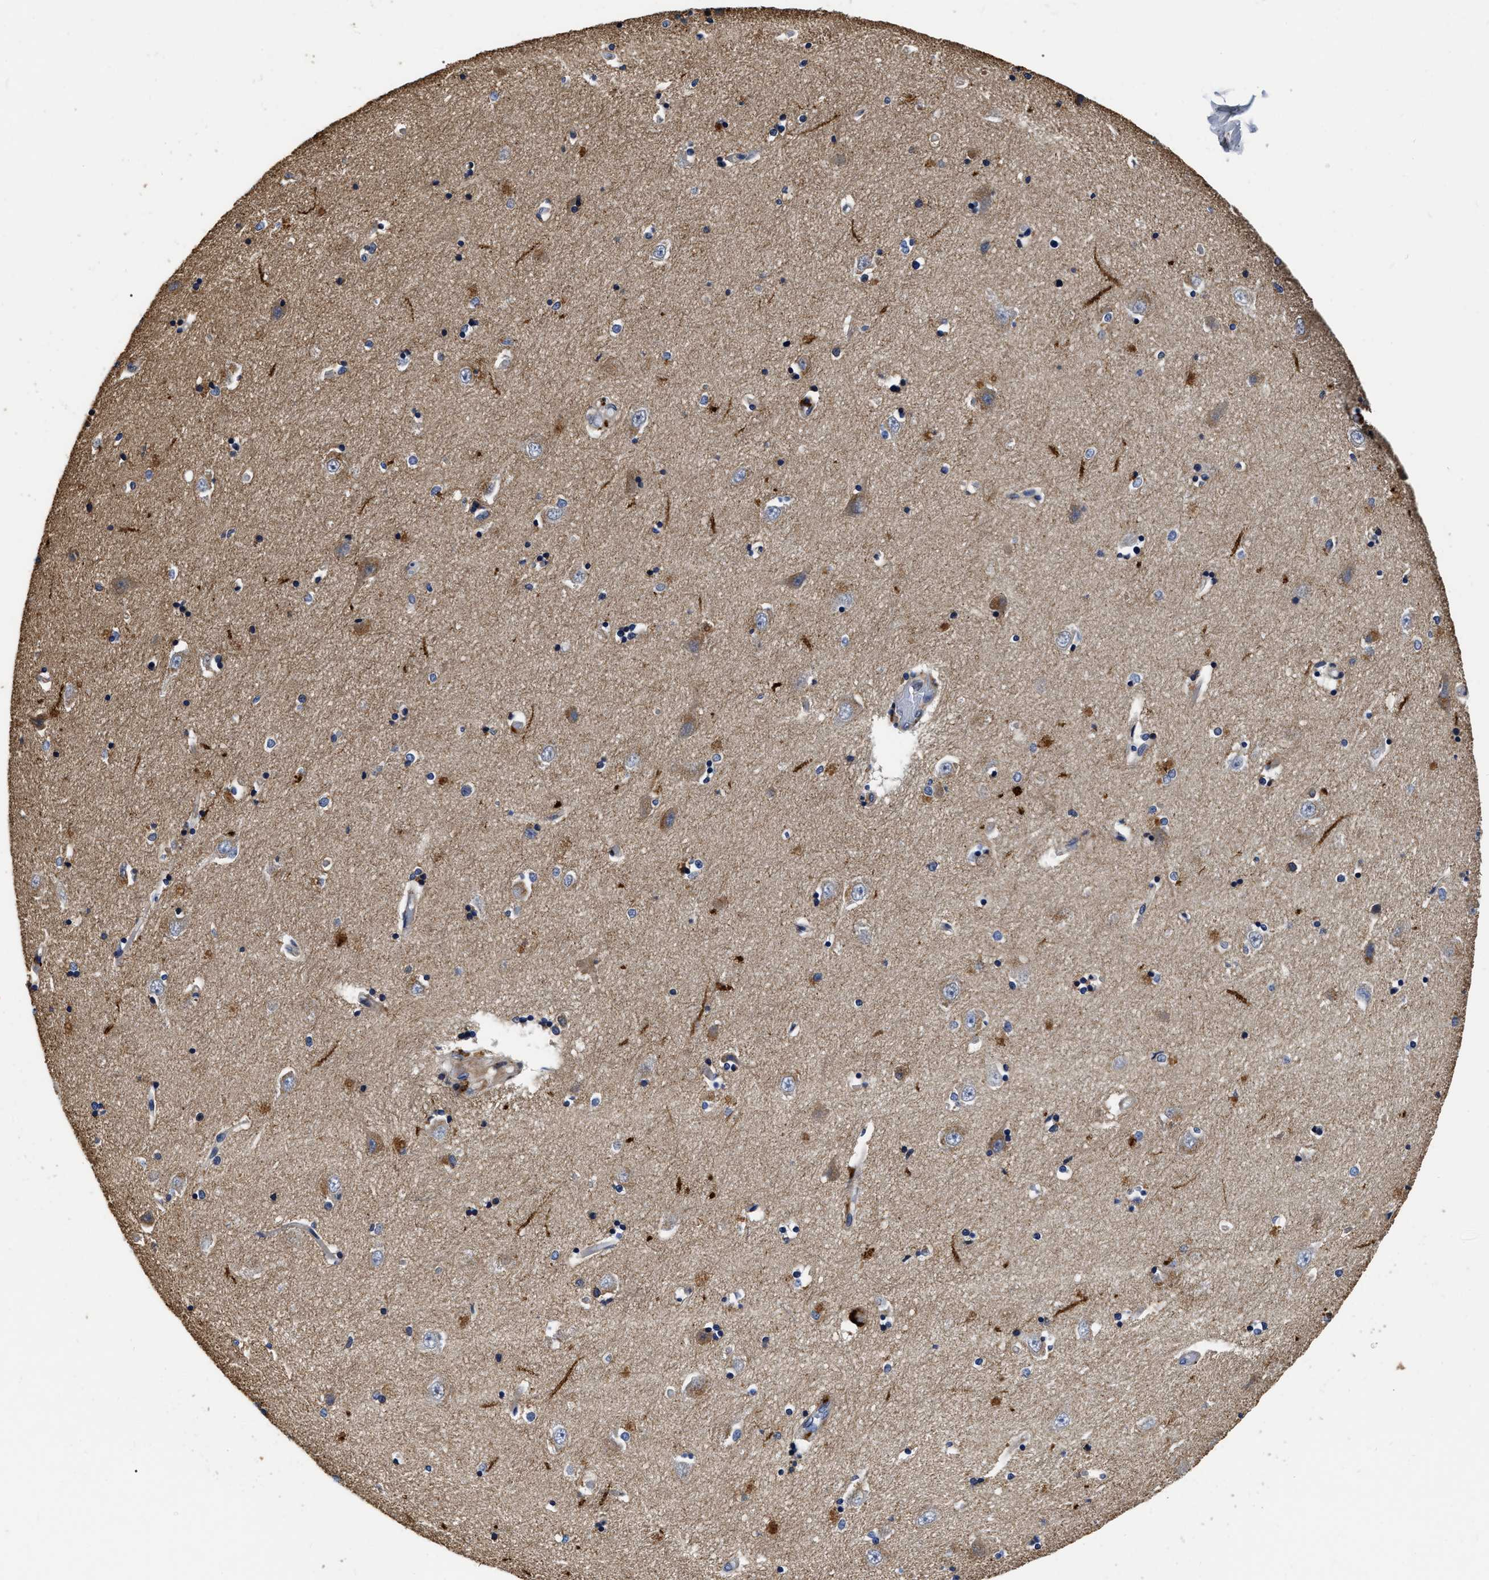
{"staining": {"intensity": "weak", "quantity": "<25%", "location": "cytoplasmic/membranous"}, "tissue": "hippocampus", "cell_type": "Glial cells", "image_type": "normal", "snomed": [{"axis": "morphology", "description": "Normal tissue, NOS"}, {"axis": "topography", "description": "Hippocampus"}], "caption": "DAB immunohistochemical staining of unremarkable hippocampus demonstrates no significant positivity in glial cells. The staining is performed using DAB brown chromogen with nuclei counter-stained in using hematoxylin.", "gene": "ABCG8", "patient": {"sex": "male", "age": 45}}